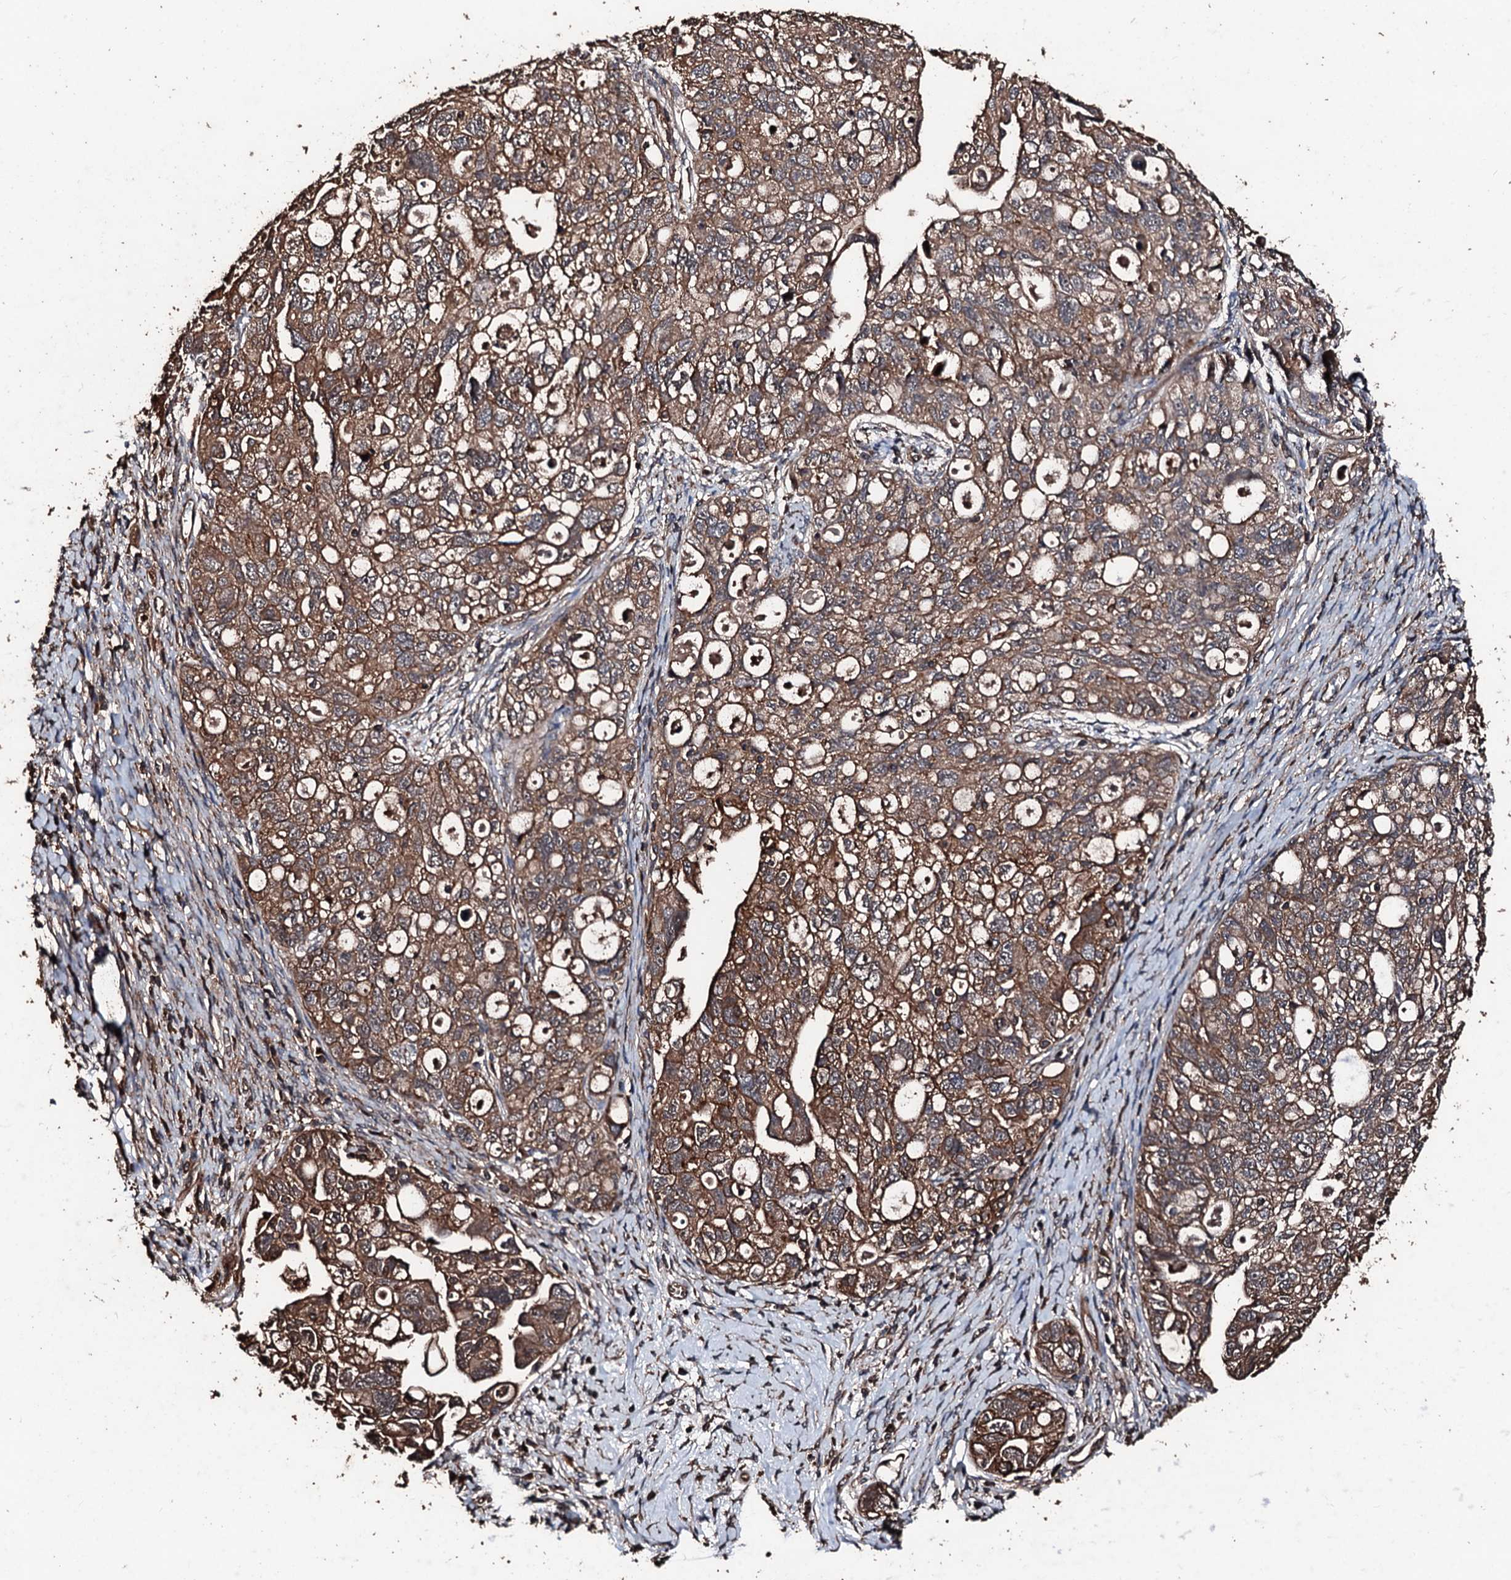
{"staining": {"intensity": "moderate", "quantity": ">75%", "location": "cytoplasmic/membranous"}, "tissue": "ovarian cancer", "cell_type": "Tumor cells", "image_type": "cancer", "snomed": [{"axis": "morphology", "description": "Carcinoma, NOS"}, {"axis": "morphology", "description": "Cystadenocarcinoma, serous, NOS"}, {"axis": "topography", "description": "Ovary"}], "caption": "Protein staining shows moderate cytoplasmic/membranous positivity in about >75% of tumor cells in ovarian cancer. The protein of interest is shown in brown color, while the nuclei are stained blue.", "gene": "KIF18A", "patient": {"sex": "female", "age": 69}}